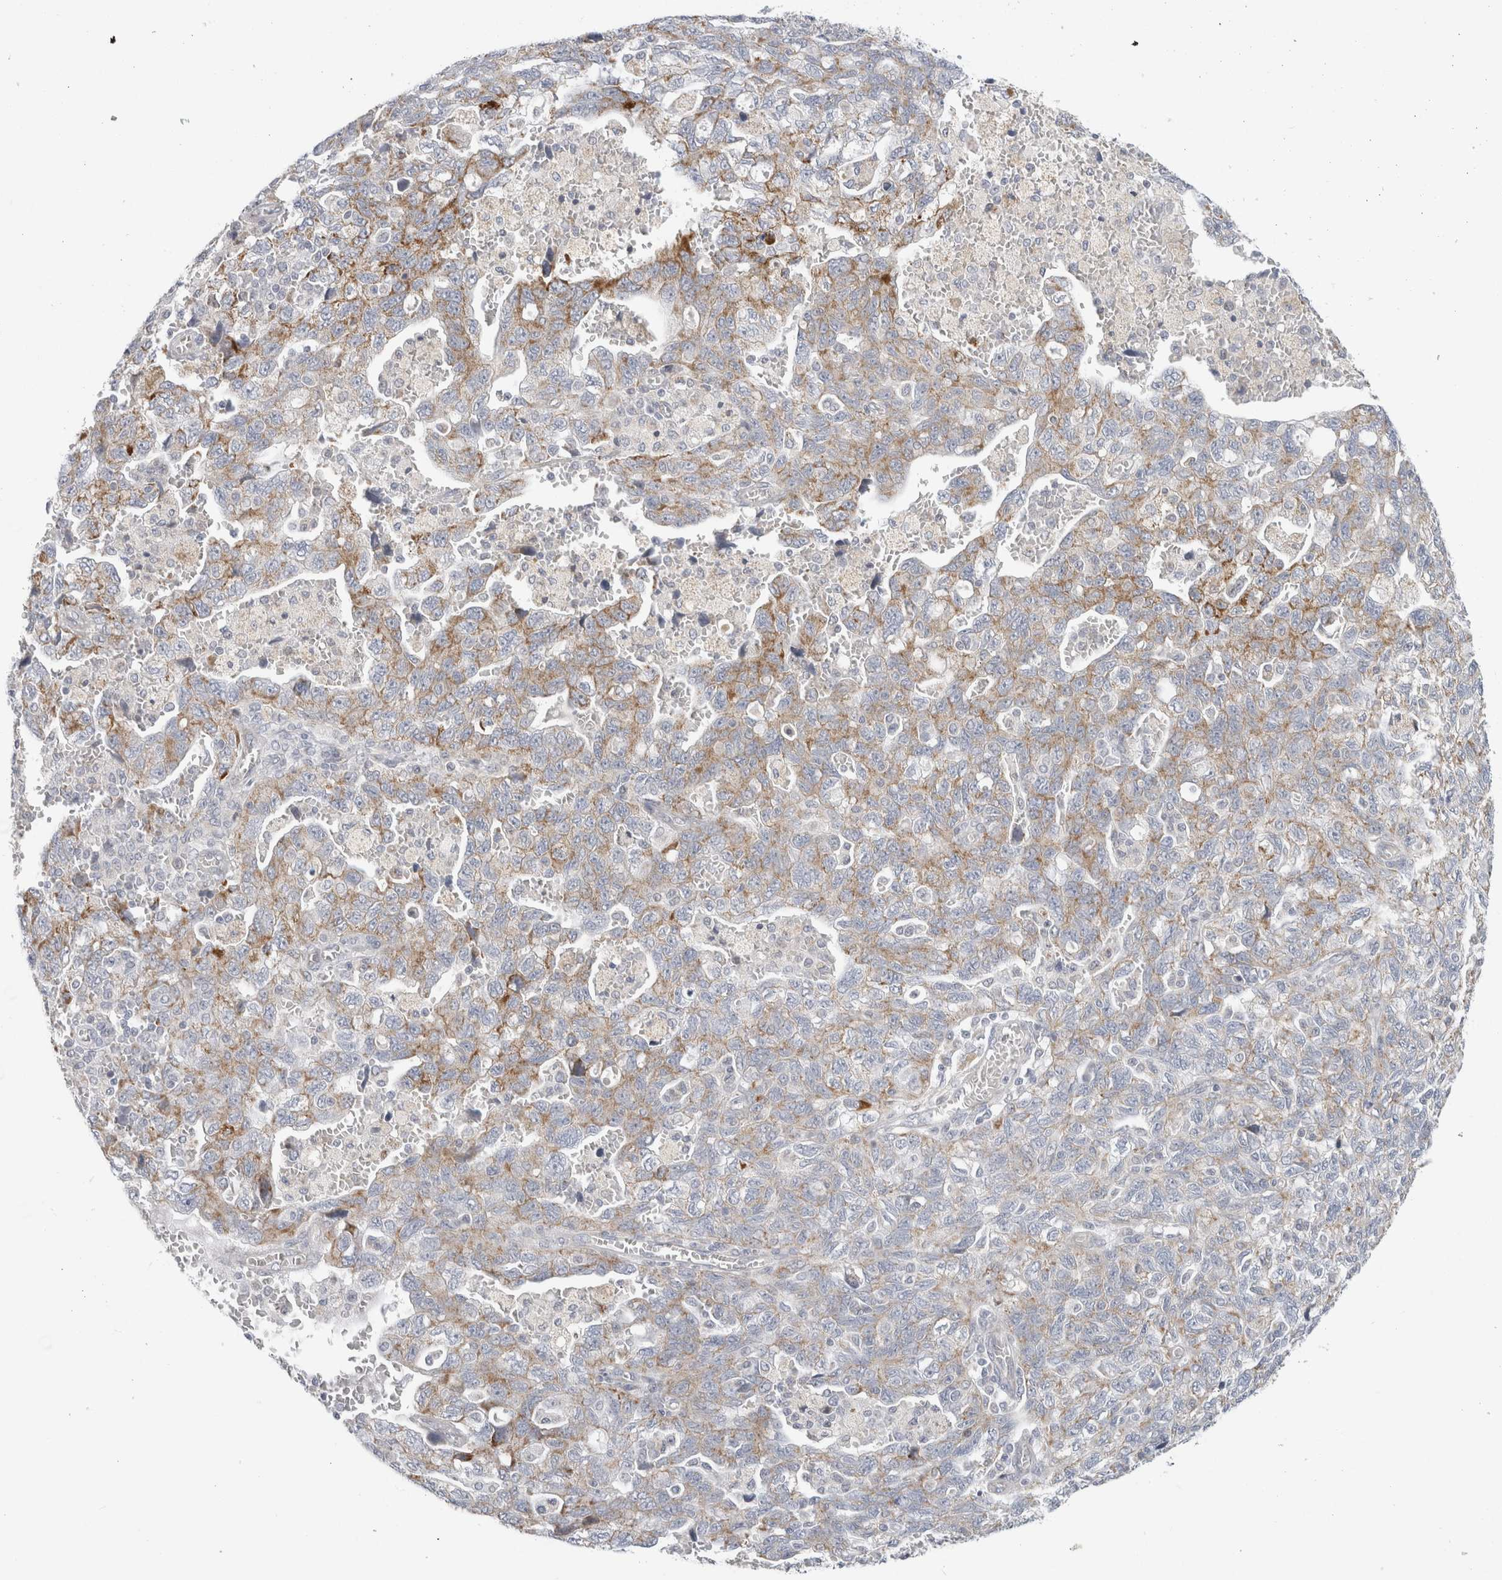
{"staining": {"intensity": "moderate", "quantity": "25%-75%", "location": "cytoplasmic/membranous"}, "tissue": "ovarian cancer", "cell_type": "Tumor cells", "image_type": "cancer", "snomed": [{"axis": "morphology", "description": "Carcinoma, NOS"}, {"axis": "morphology", "description": "Cystadenocarcinoma, serous, NOS"}, {"axis": "topography", "description": "Ovary"}], "caption": "Brown immunohistochemical staining in ovarian cancer (carcinoma) shows moderate cytoplasmic/membranous staining in approximately 25%-75% of tumor cells.", "gene": "FAHD1", "patient": {"sex": "female", "age": 69}}